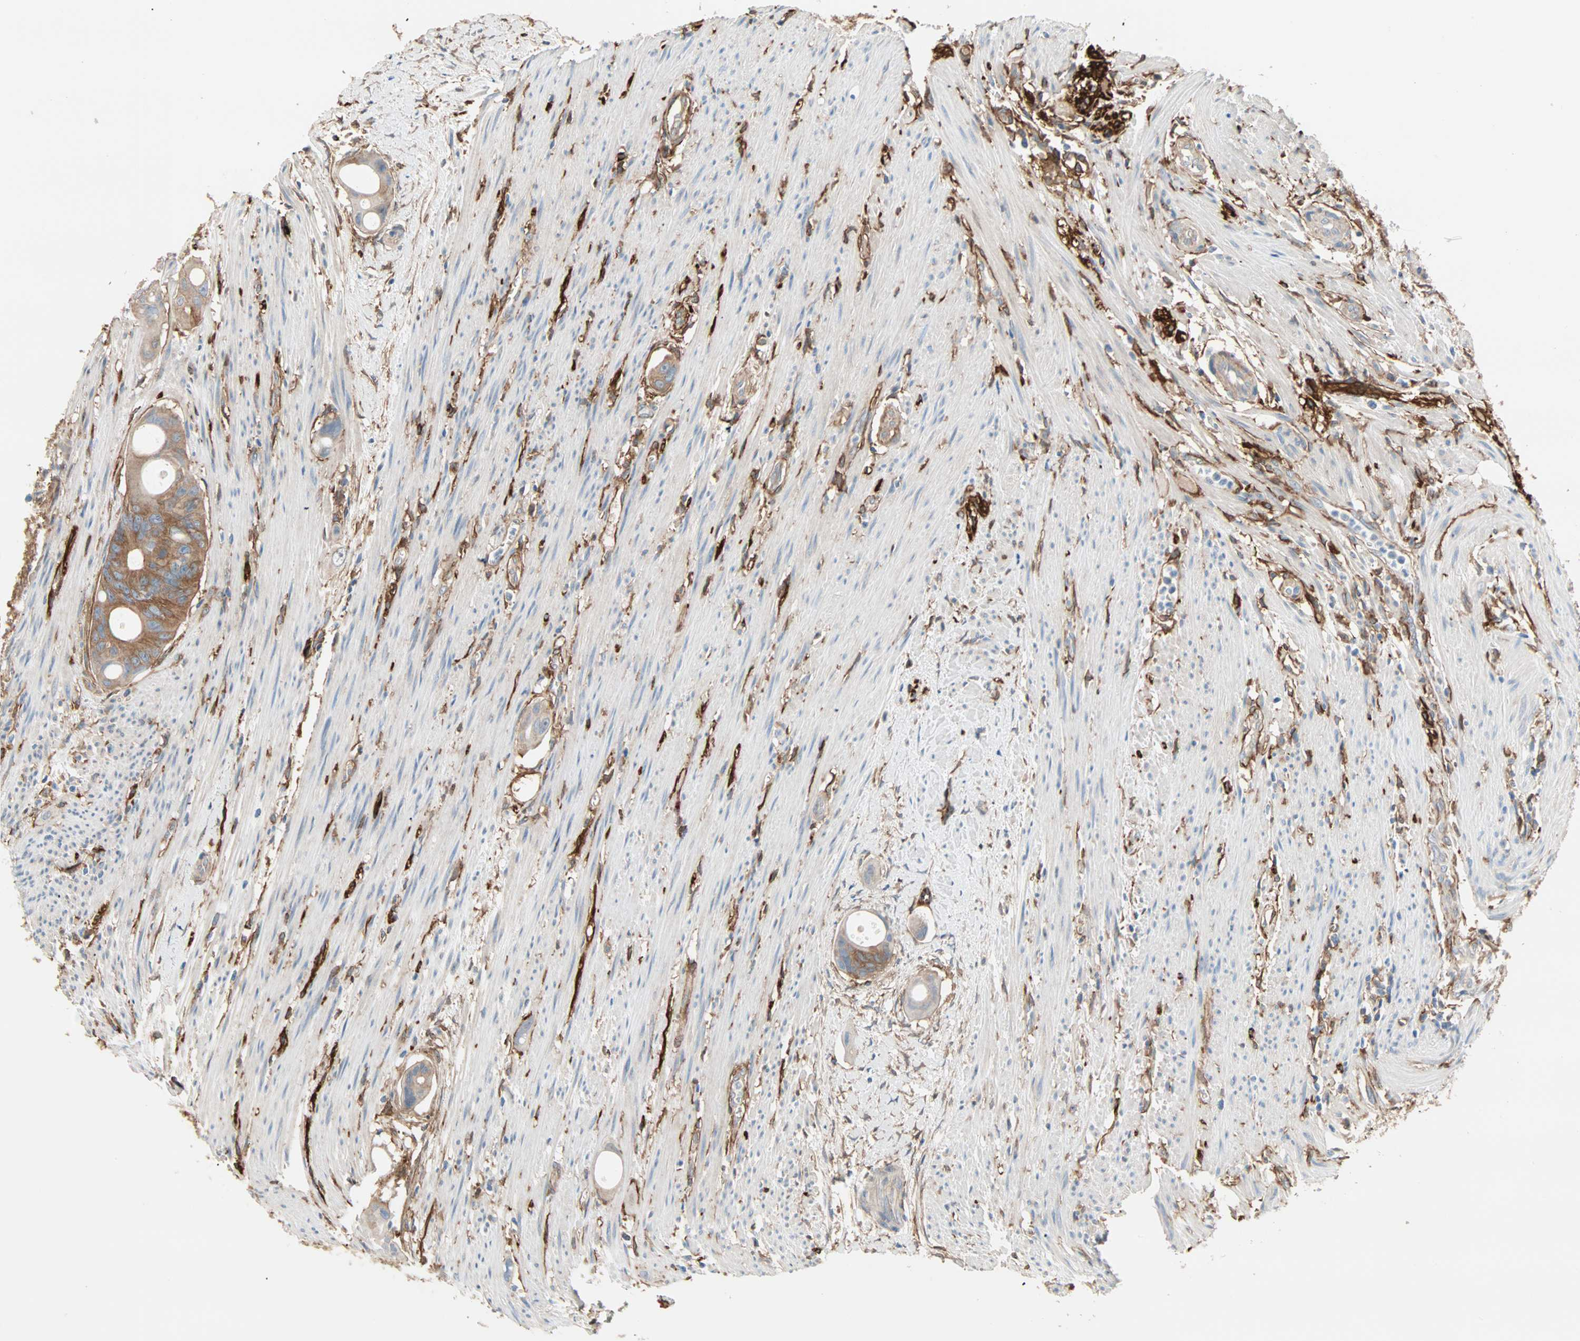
{"staining": {"intensity": "moderate", "quantity": ">75%", "location": "cytoplasmic/membranous"}, "tissue": "colorectal cancer", "cell_type": "Tumor cells", "image_type": "cancer", "snomed": [{"axis": "morphology", "description": "Adenocarcinoma, NOS"}, {"axis": "topography", "description": "Colon"}], "caption": "Adenocarcinoma (colorectal) stained with immunohistochemistry exhibits moderate cytoplasmic/membranous staining in approximately >75% of tumor cells.", "gene": "EPB41L2", "patient": {"sex": "female", "age": 57}}